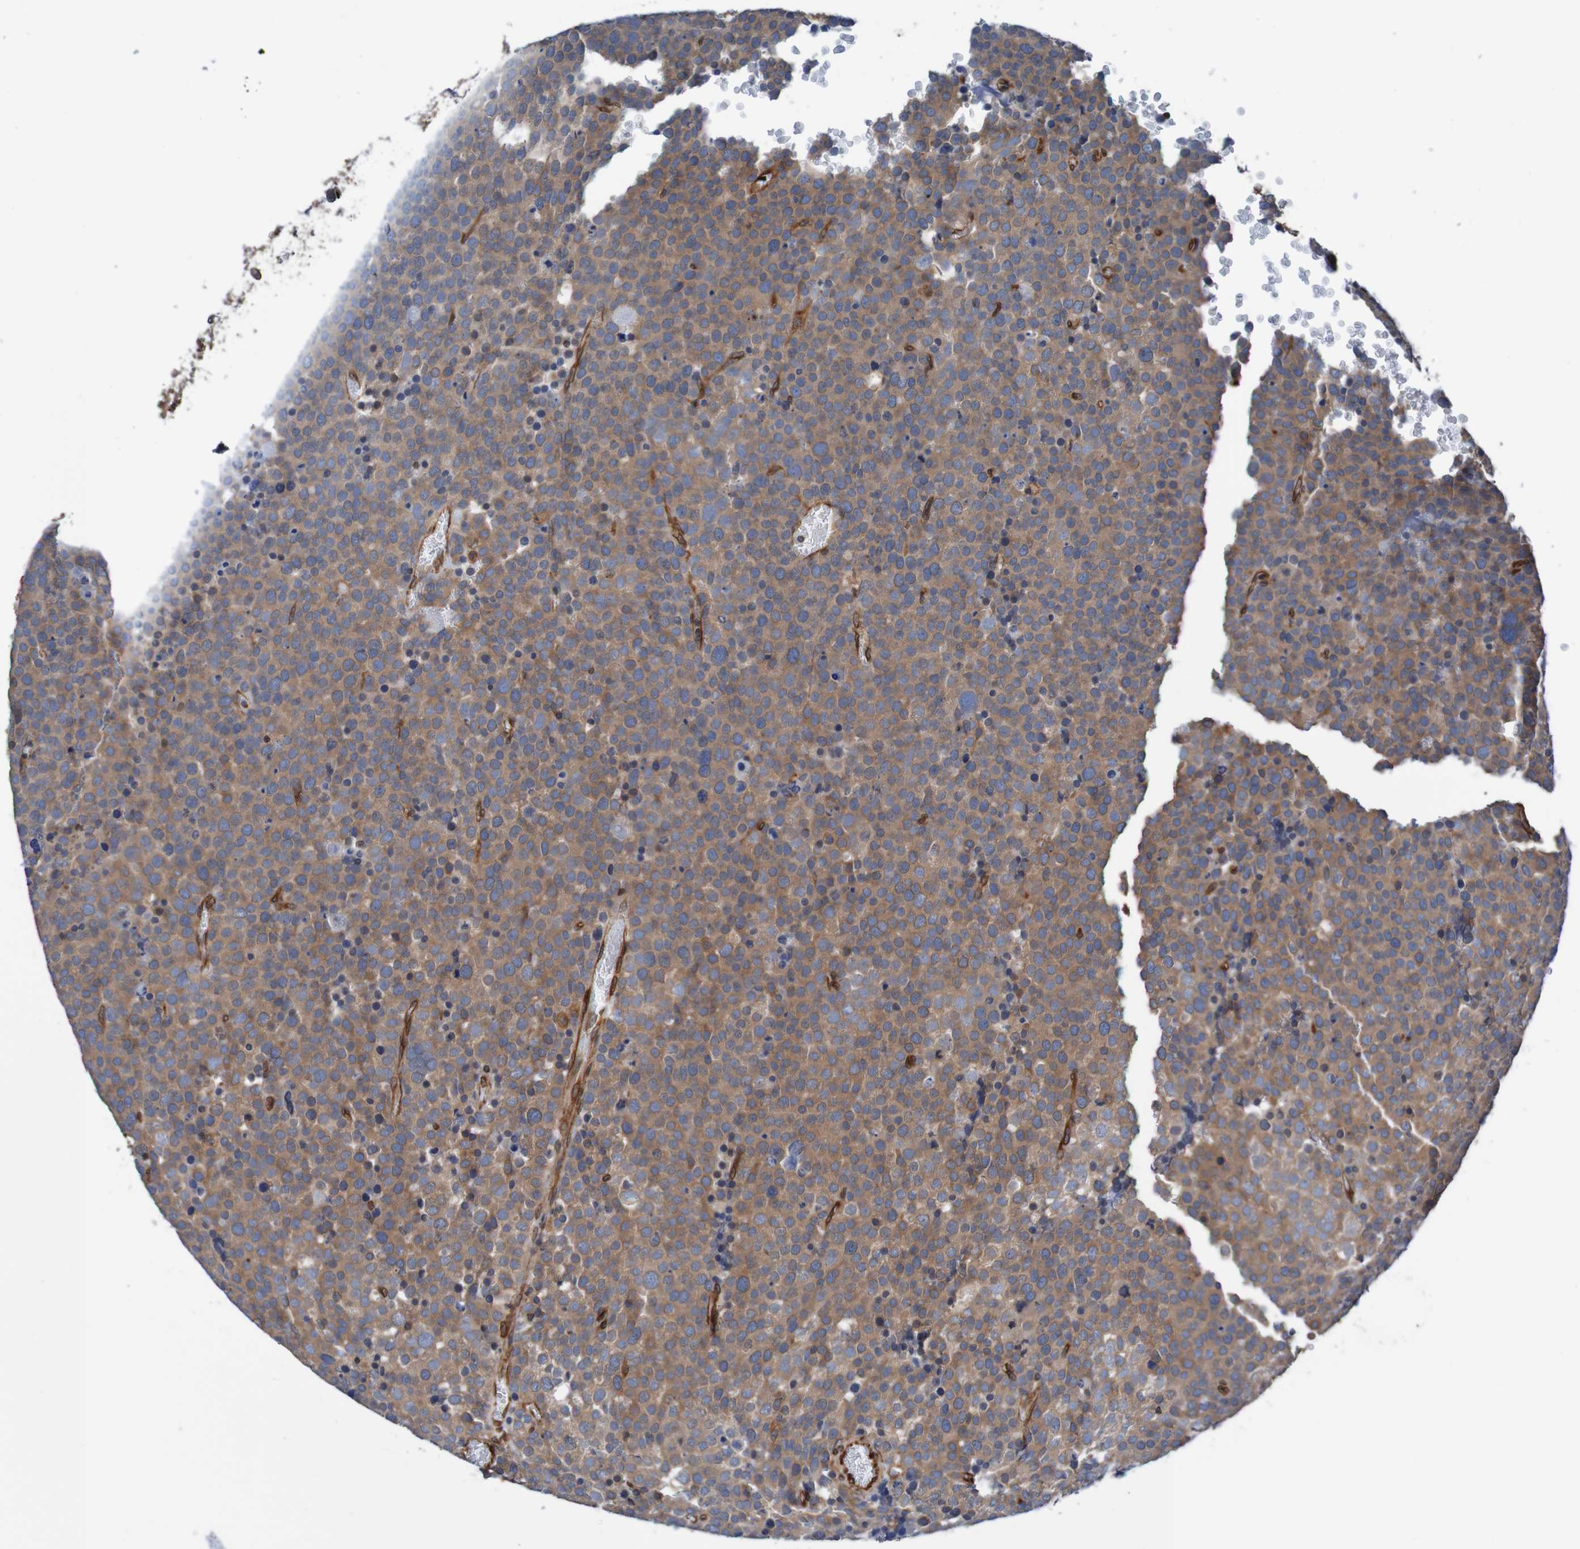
{"staining": {"intensity": "moderate", "quantity": ">75%", "location": "cytoplasmic/membranous"}, "tissue": "testis cancer", "cell_type": "Tumor cells", "image_type": "cancer", "snomed": [{"axis": "morphology", "description": "Seminoma, NOS"}, {"axis": "topography", "description": "Testis"}], "caption": "DAB (3,3'-diaminobenzidine) immunohistochemical staining of testis seminoma reveals moderate cytoplasmic/membranous protein expression in approximately >75% of tumor cells.", "gene": "TMEM109", "patient": {"sex": "male", "age": 71}}